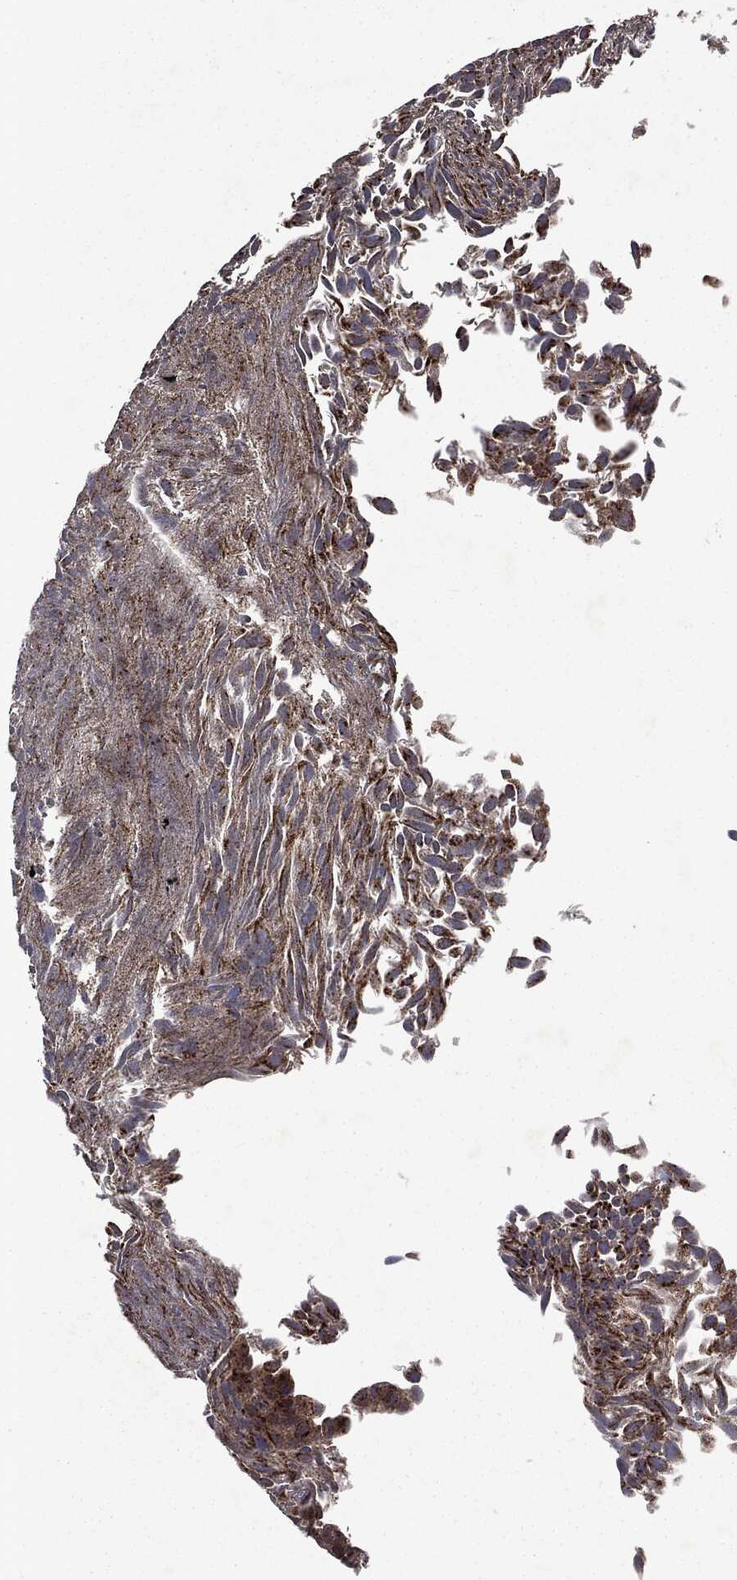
{"staining": {"intensity": "strong", "quantity": ">75%", "location": "cytoplasmic/membranous"}, "tissue": "urothelial cancer", "cell_type": "Tumor cells", "image_type": "cancer", "snomed": [{"axis": "morphology", "description": "Urothelial carcinoma, Low grade"}, {"axis": "topography", "description": "Urinary bladder"}], "caption": "Strong cytoplasmic/membranous expression is seen in approximately >75% of tumor cells in urothelial cancer.", "gene": "PLPPR2", "patient": {"sex": "male", "age": 89}}